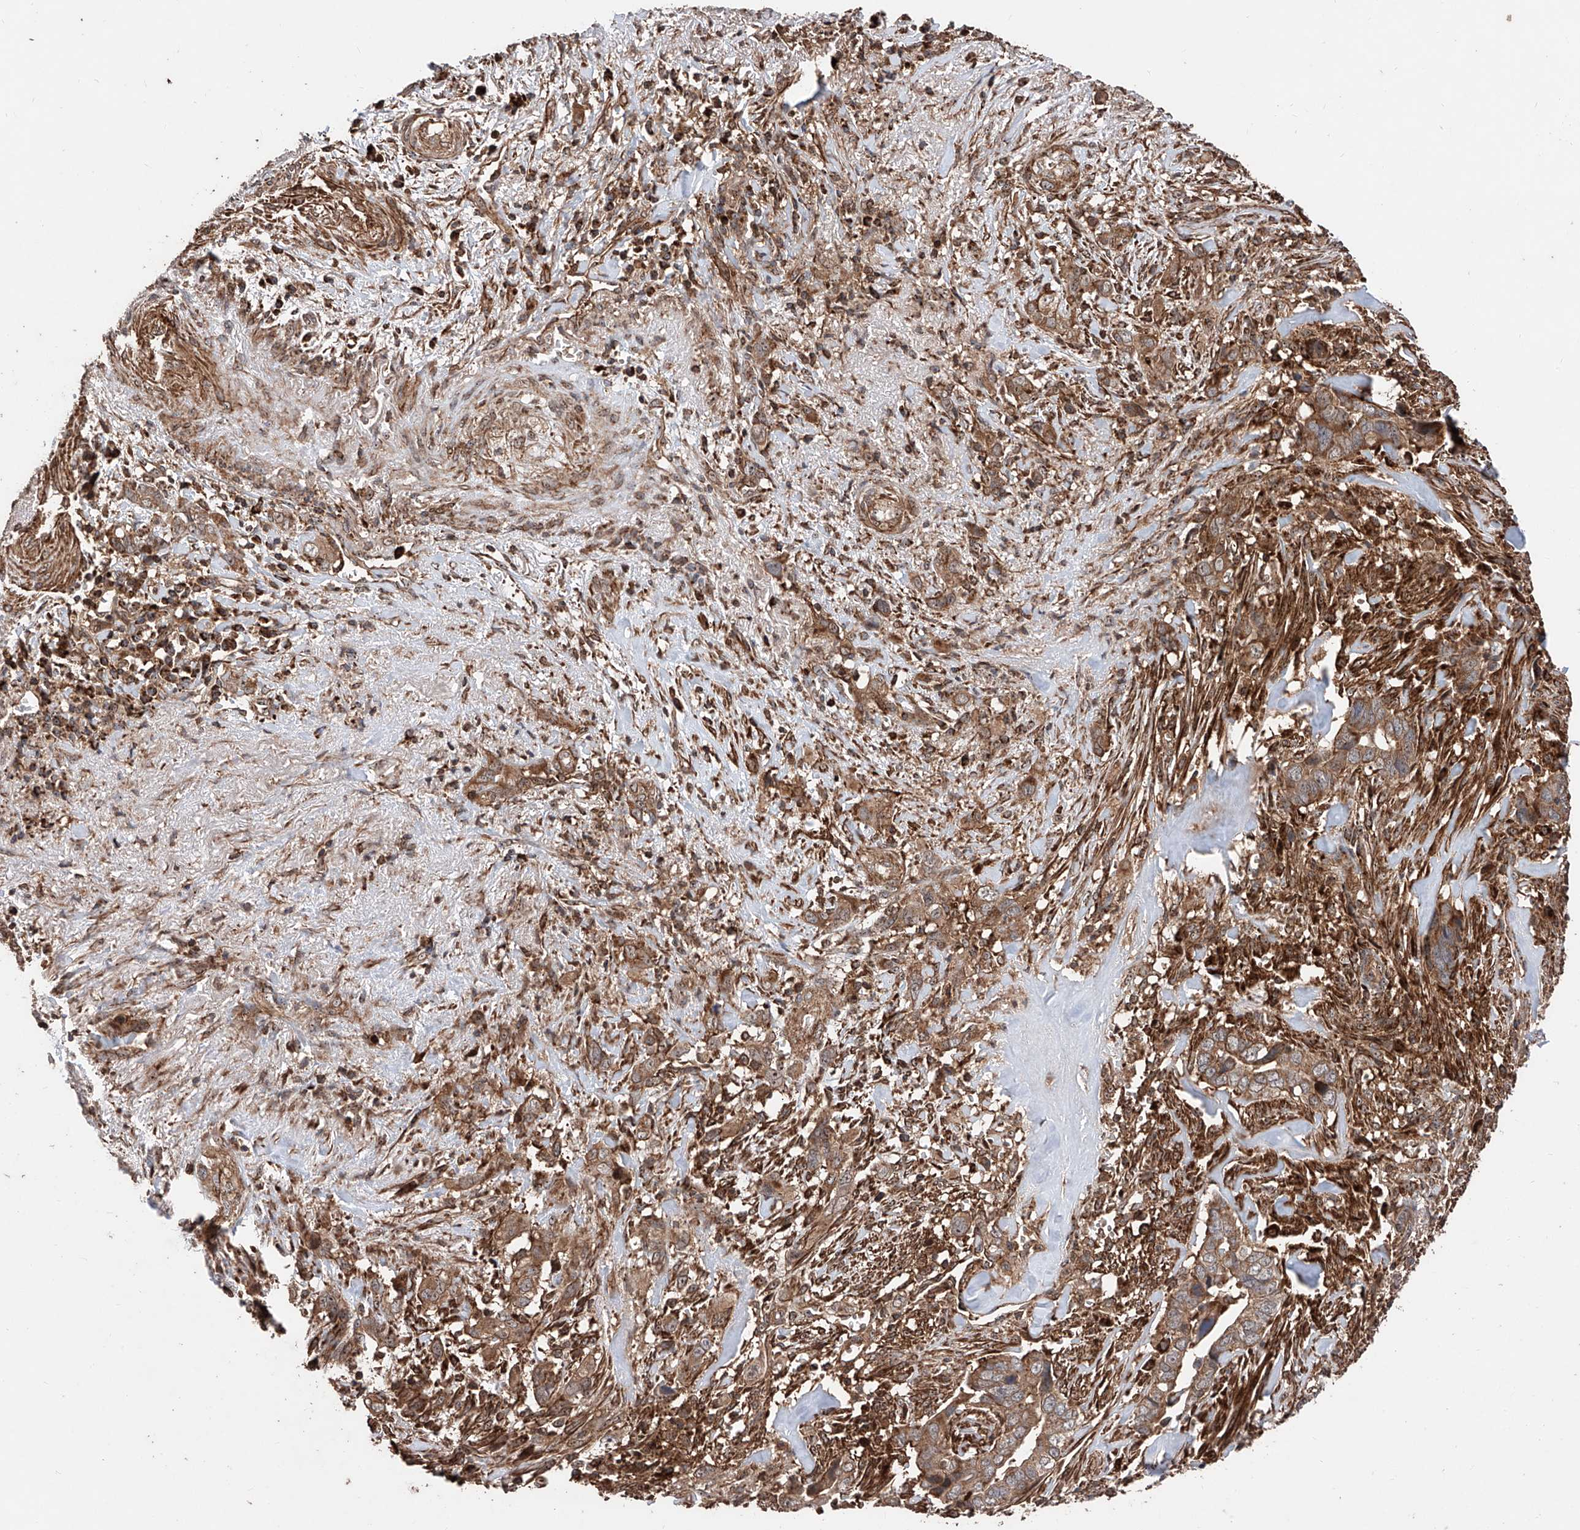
{"staining": {"intensity": "moderate", "quantity": ">75%", "location": "cytoplasmic/membranous"}, "tissue": "liver cancer", "cell_type": "Tumor cells", "image_type": "cancer", "snomed": [{"axis": "morphology", "description": "Cholangiocarcinoma"}, {"axis": "topography", "description": "Liver"}], "caption": "IHC staining of liver cancer, which reveals medium levels of moderate cytoplasmic/membranous positivity in approximately >75% of tumor cells indicating moderate cytoplasmic/membranous protein positivity. The staining was performed using DAB (3,3'-diaminobenzidine) (brown) for protein detection and nuclei were counterstained in hematoxylin (blue).", "gene": "PISD", "patient": {"sex": "female", "age": 79}}